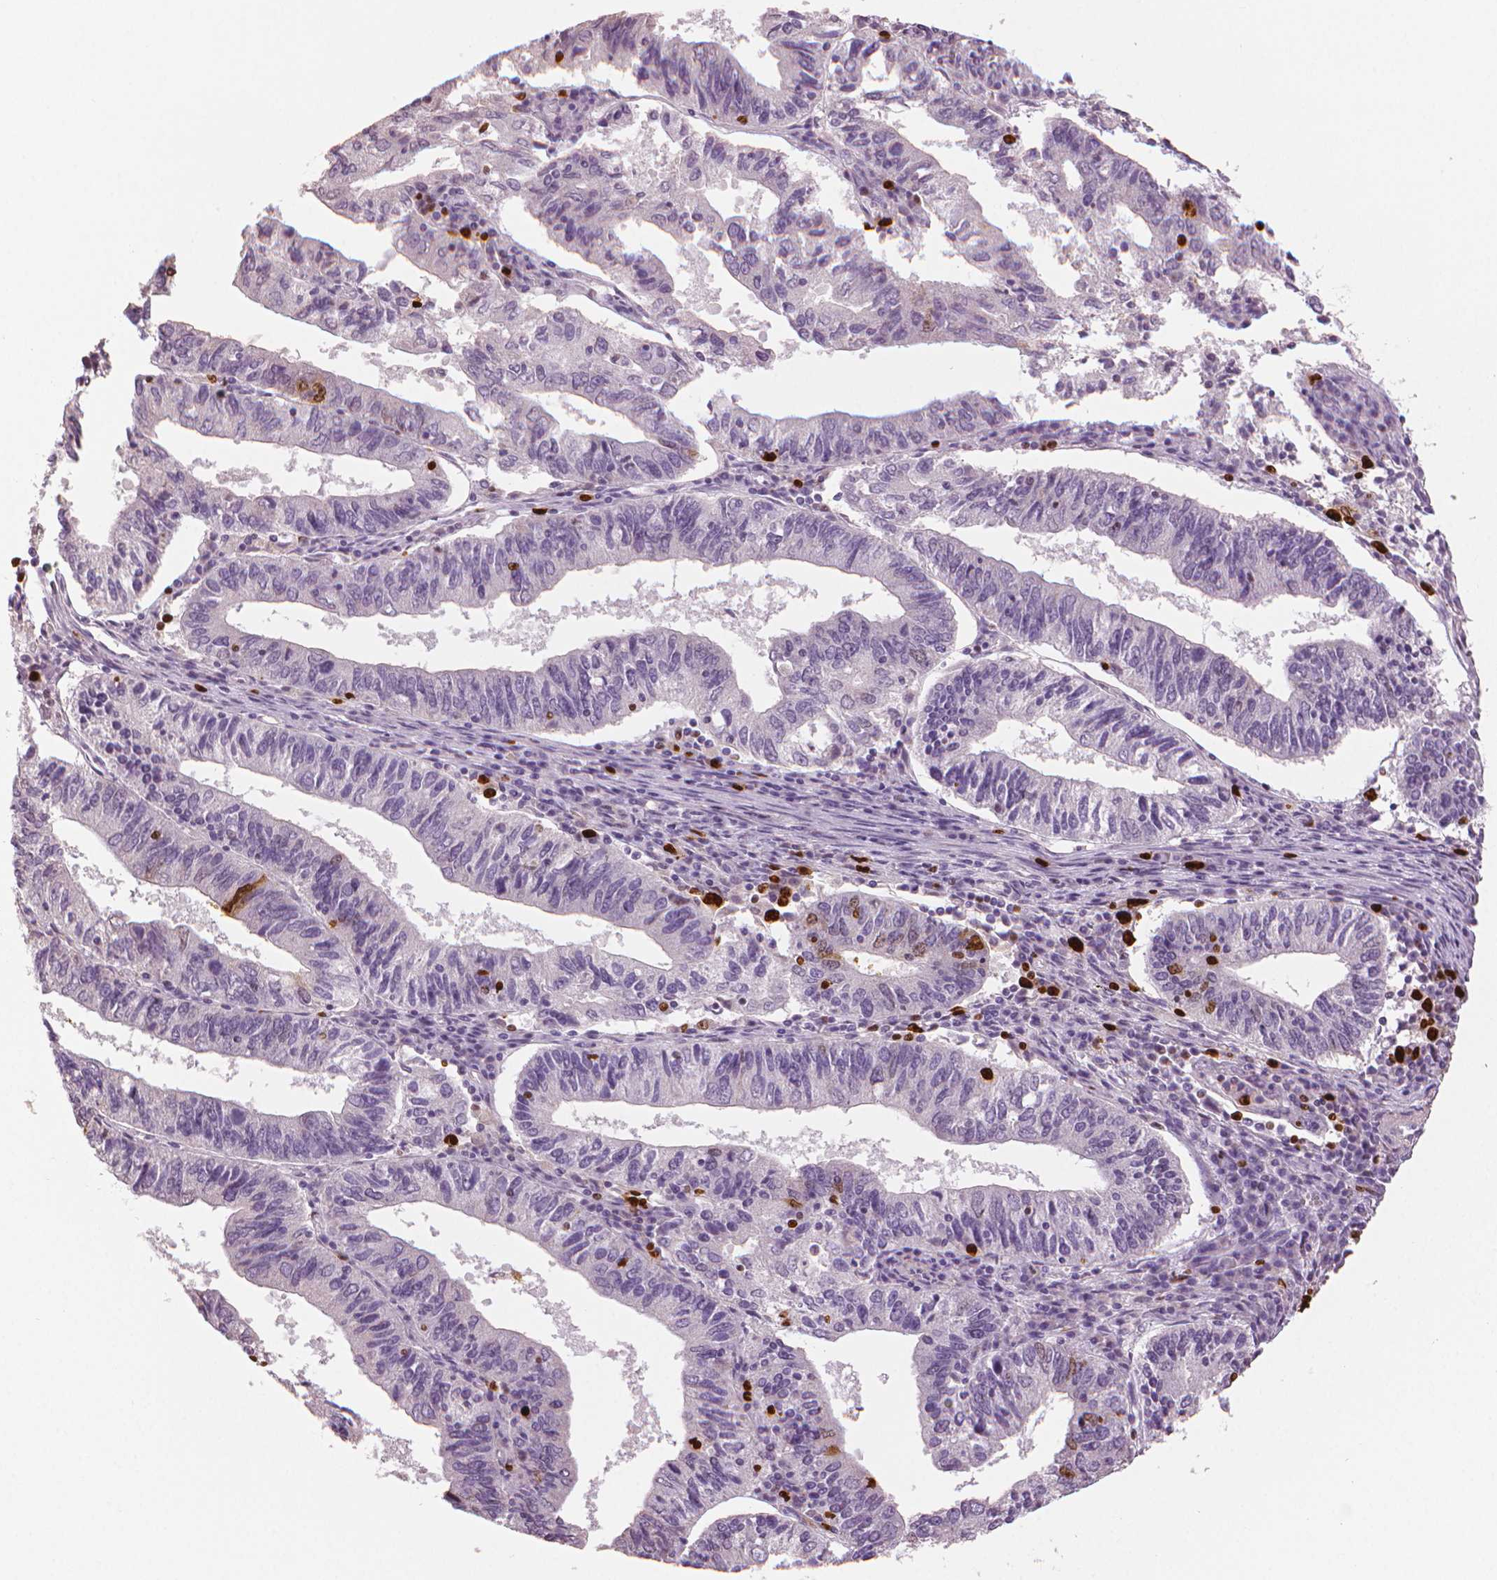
{"staining": {"intensity": "strong", "quantity": "25%-75%", "location": "nuclear"}, "tissue": "endometrial cancer", "cell_type": "Tumor cells", "image_type": "cancer", "snomed": [{"axis": "morphology", "description": "Adenocarcinoma, NOS"}, {"axis": "topography", "description": "Endometrium"}], "caption": "This histopathology image shows immunohistochemistry staining of endometrial cancer (adenocarcinoma), with high strong nuclear expression in approximately 25%-75% of tumor cells.", "gene": "MKI67", "patient": {"sex": "female", "age": 82}}